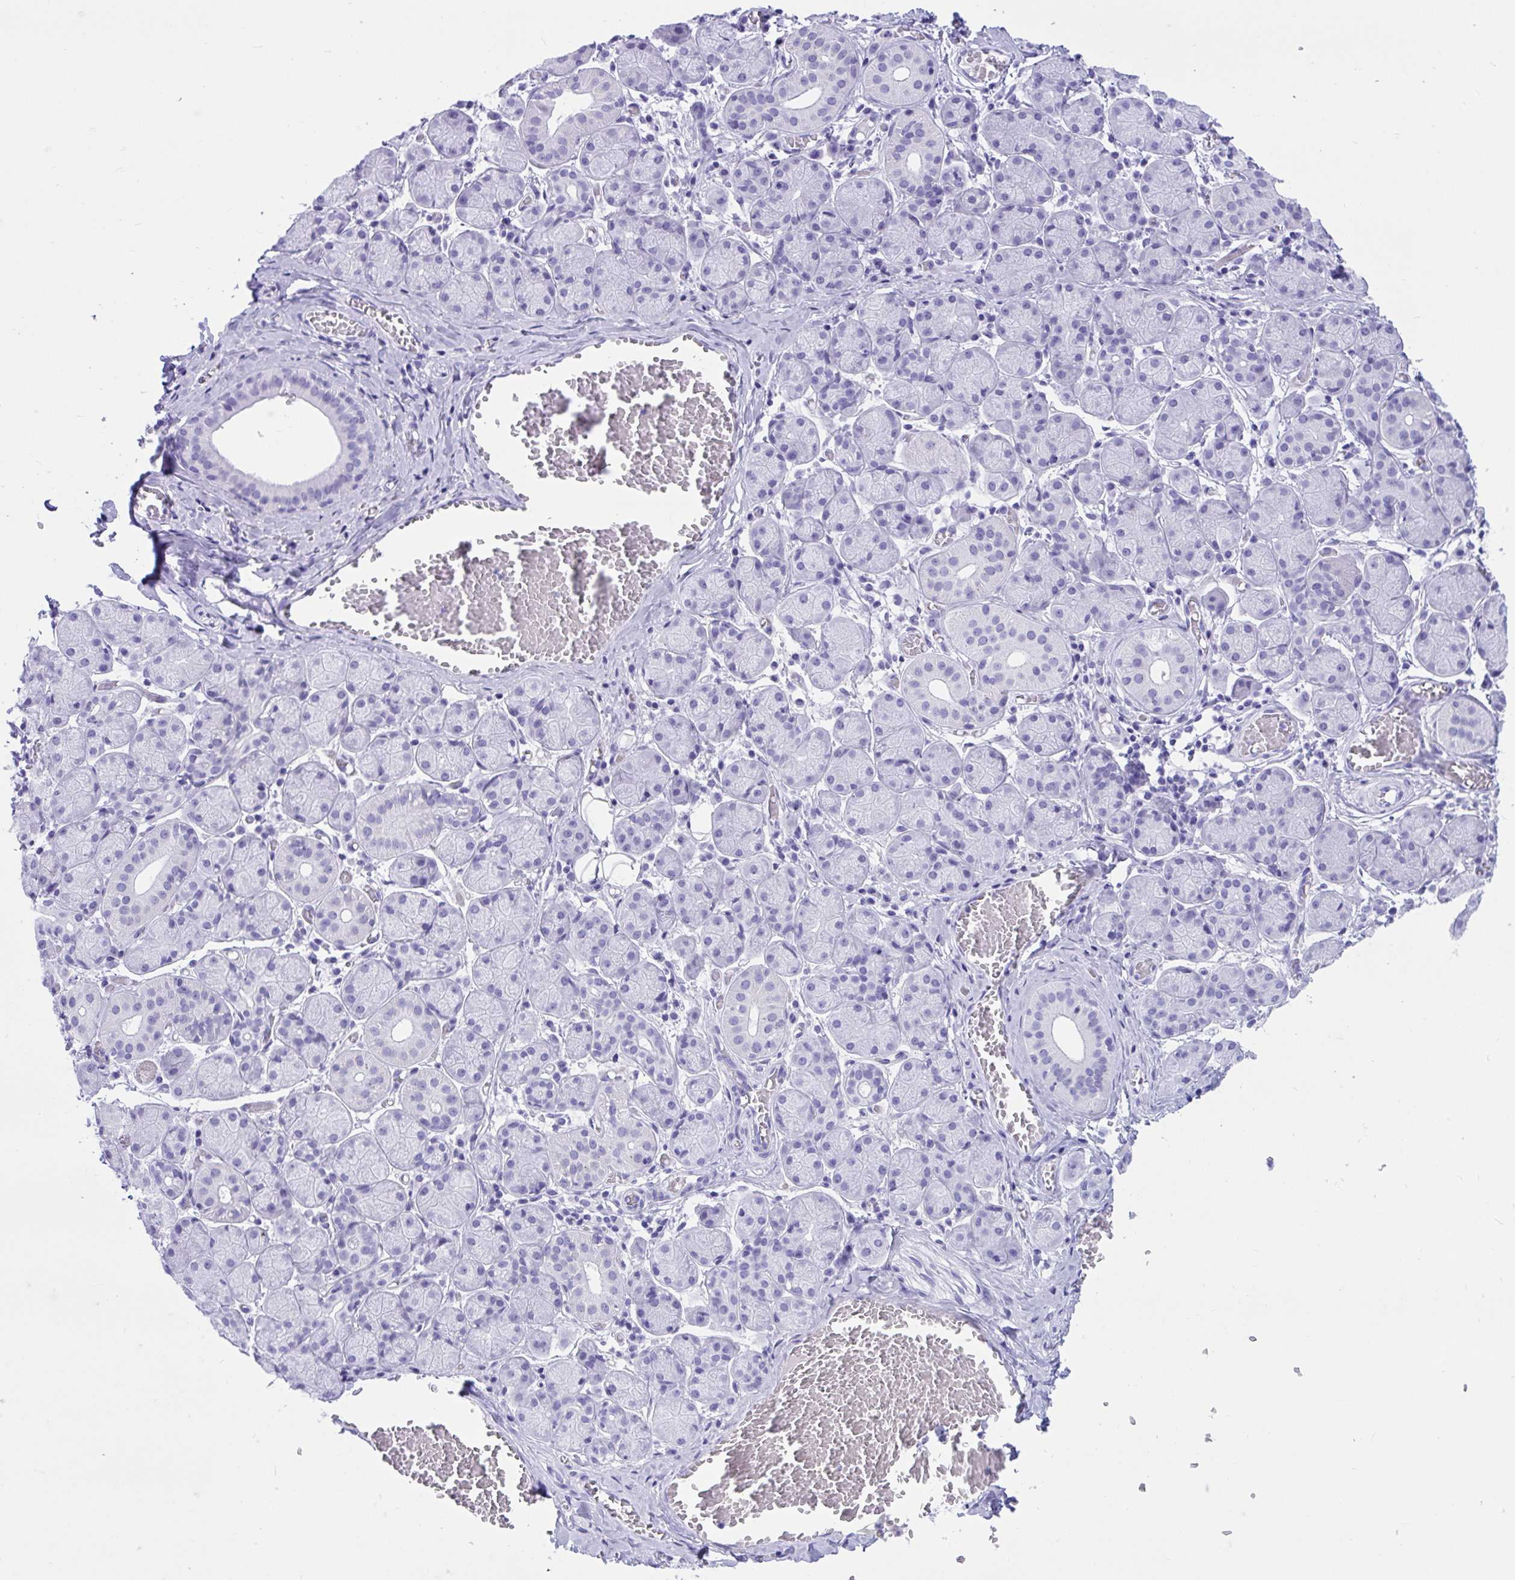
{"staining": {"intensity": "negative", "quantity": "none", "location": "none"}, "tissue": "salivary gland", "cell_type": "Glandular cells", "image_type": "normal", "snomed": [{"axis": "morphology", "description": "Normal tissue, NOS"}, {"axis": "topography", "description": "Salivary gland"}], "caption": "Immunohistochemical staining of normal human salivary gland exhibits no significant expression in glandular cells.", "gene": "TMEM35A", "patient": {"sex": "female", "age": 24}}